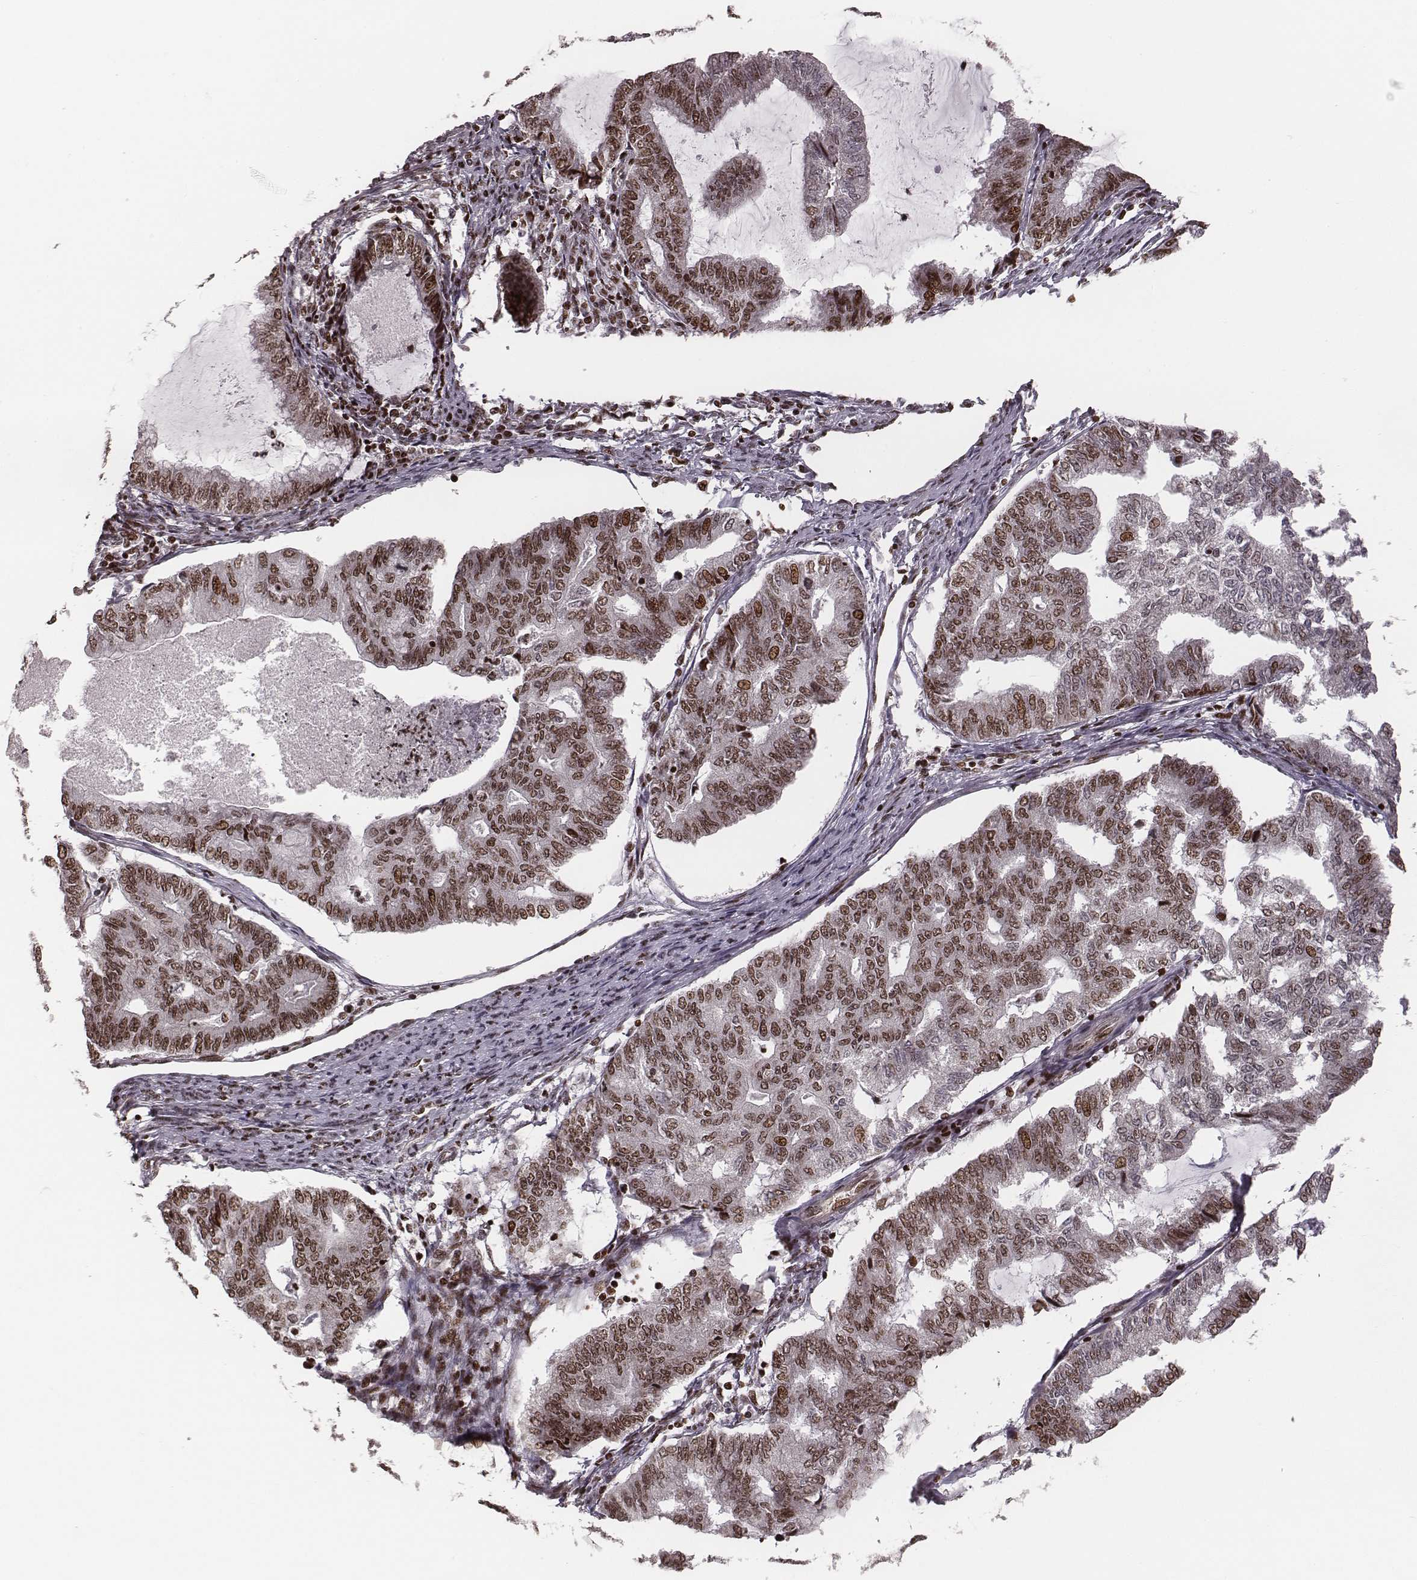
{"staining": {"intensity": "moderate", "quantity": "25%-75%", "location": "nuclear"}, "tissue": "endometrial cancer", "cell_type": "Tumor cells", "image_type": "cancer", "snomed": [{"axis": "morphology", "description": "Adenocarcinoma, NOS"}, {"axis": "topography", "description": "Endometrium"}], "caption": "Protein positivity by IHC exhibits moderate nuclear positivity in approximately 25%-75% of tumor cells in endometrial cancer.", "gene": "VRK3", "patient": {"sex": "female", "age": 79}}